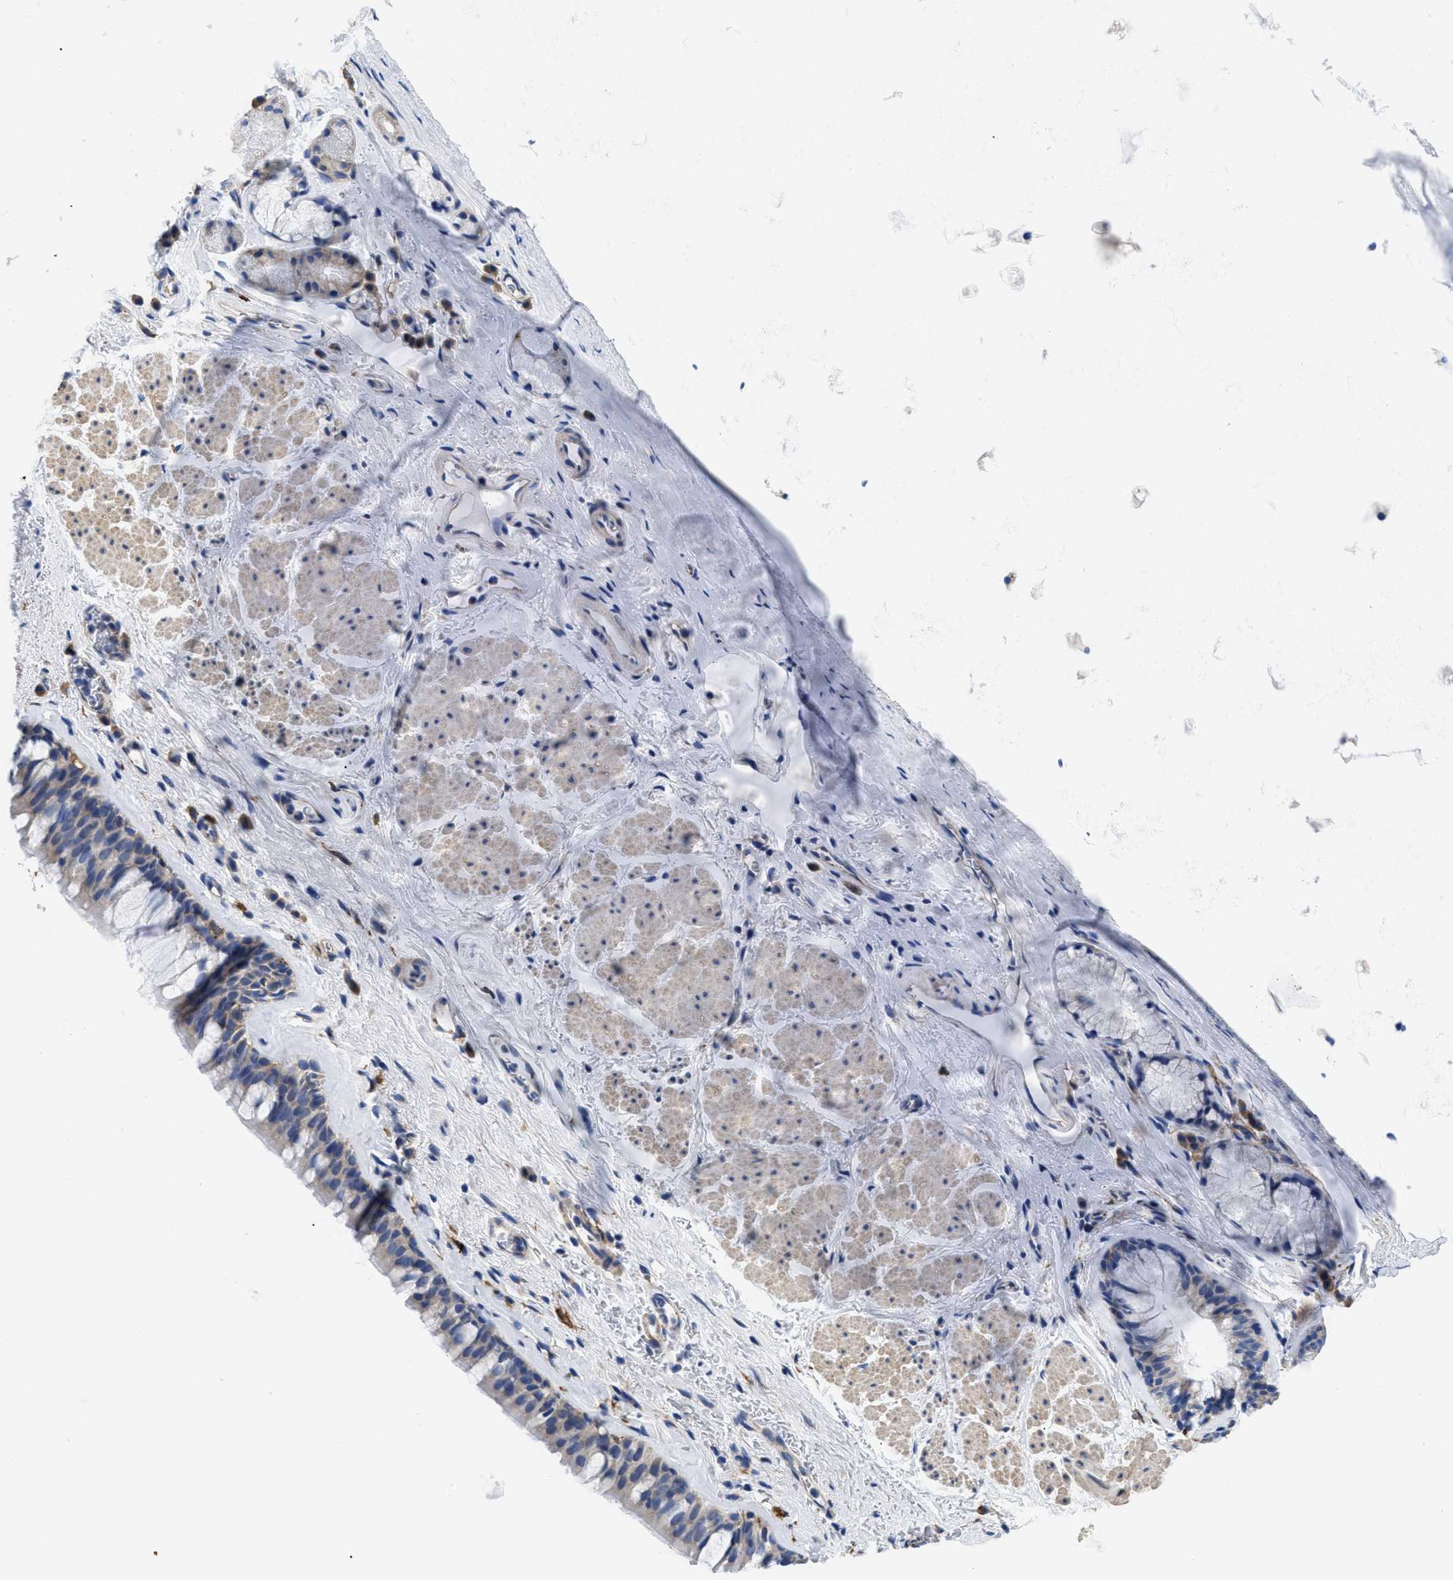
{"staining": {"intensity": "moderate", "quantity": "<25%", "location": "cytoplasmic/membranous"}, "tissue": "bronchus", "cell_type": "Respiratory epithelial cells", "image_type": "normal", "snomed": [{"axis": "morphology", "description": "Normal tissue, NOS"}, {"axis": "topography", "description": "Cartilage tissue"}, {"axis": "topography", "description": "Bronchus"}], "caption": "Immunohistochemical staining of unremarkable bronchus demonstrates moderate cytoplasmic/membranous protein staining in about <25% of respiratory epithelial cells. (brown staining indicates protein expression, while blue staining denotes nuclei).", "gene": "HLA", "patient": {"sex": "female", "age": 53}}